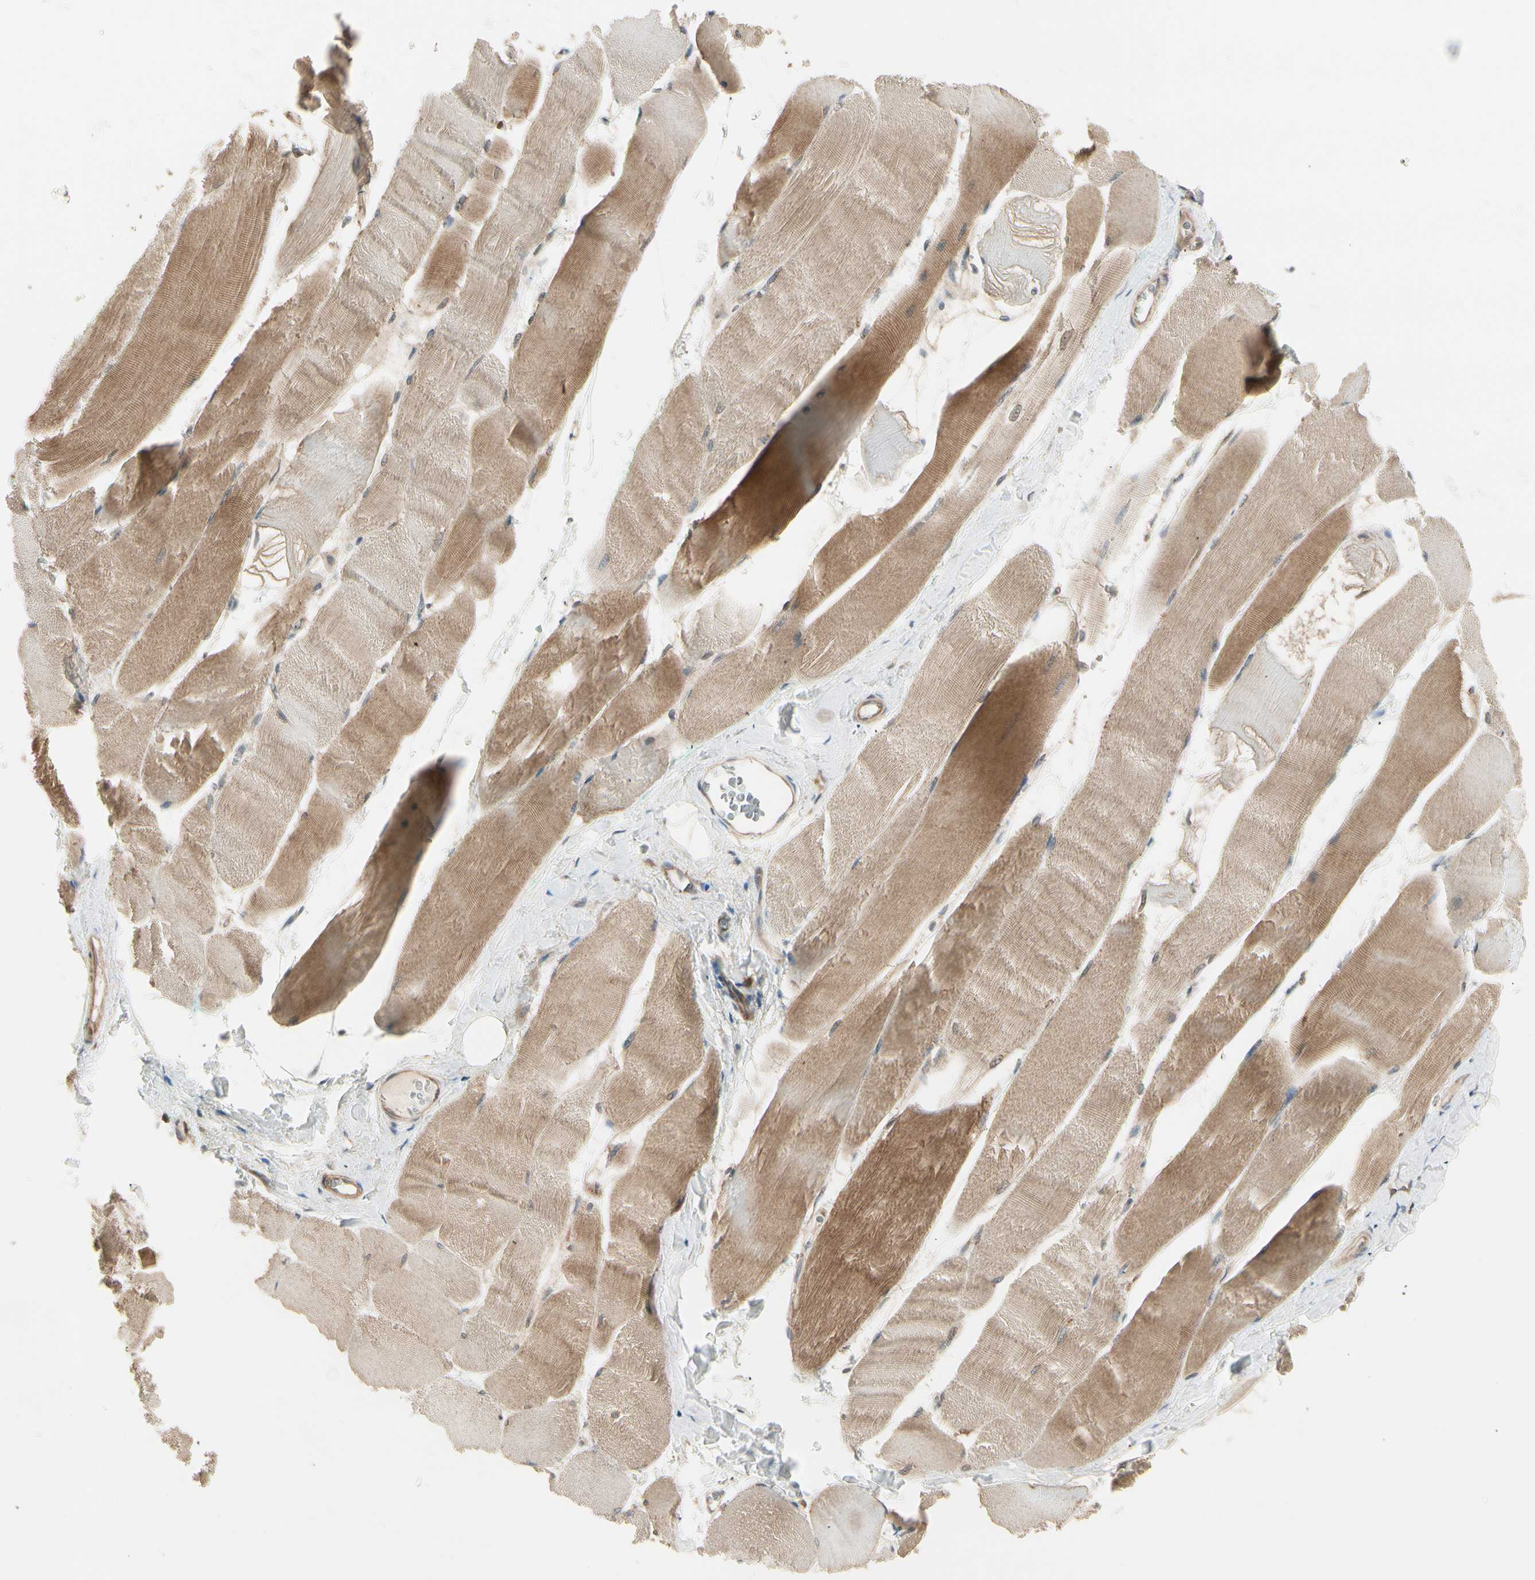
{"staining": {"intensity": "weak", "quantity": ">75%", "location": "cytoplasmic/membranous"}, "tissue": "skeletal muscle", "cell_type": "Myocytes", "image_type": "normal", "snomed": [{"axis": "morphology", "description": "Normal tissue, NOS"}, {"axis": "morphology", "description": "Squamous cell carcinoma, NOS"}, {"axis": "topography", "description": "Skeletal muscle"}], "caption": "Immunohistochemistry (IHC) of normal human skeletal muscle displays low levels of weak cytoplasmic/membranous staining in approximately >75% of myocytes.", "gene": "OXSR1", "patient": {"sex": "male", "age": 51}}